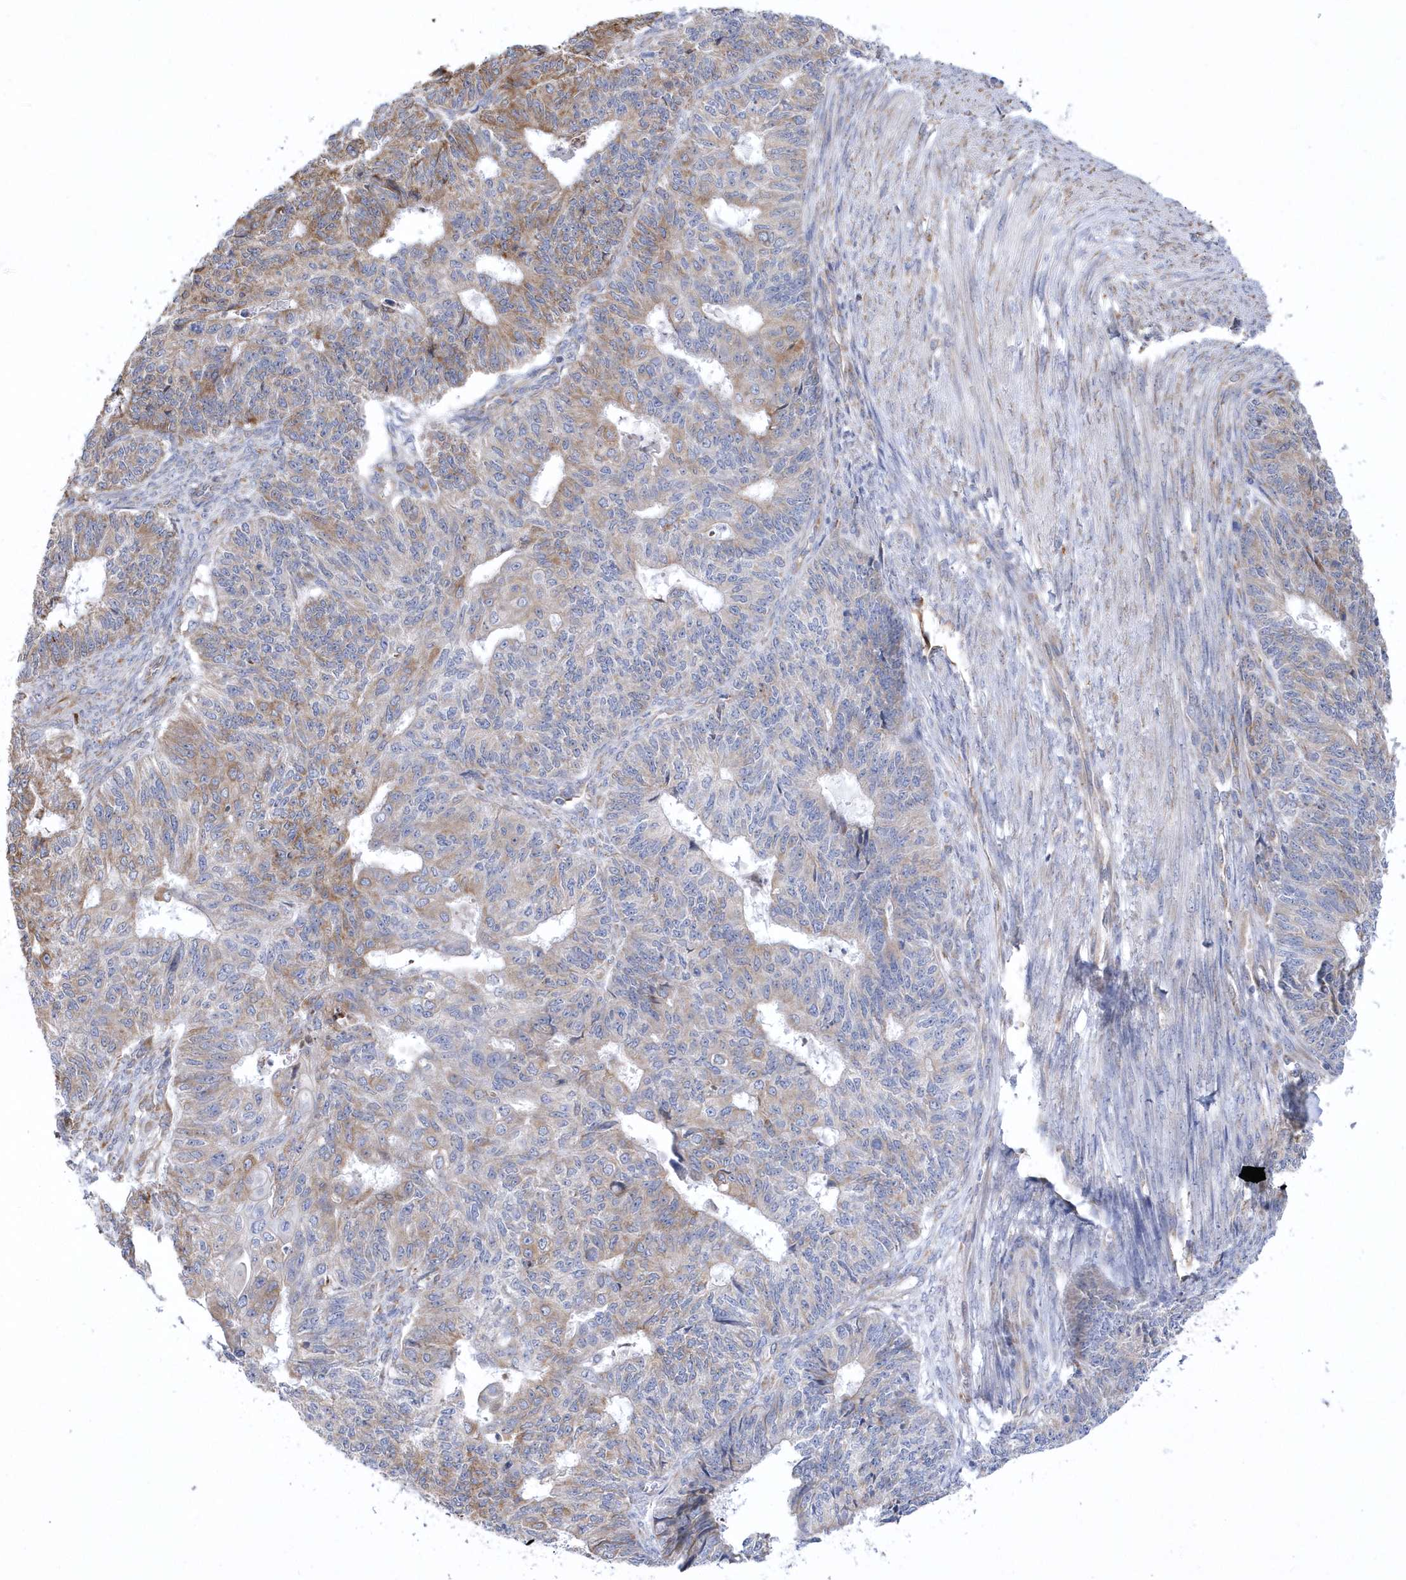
{"staining": {"intensity": "moderate", "quantity": "<25%", "location": "cytoplasmic/membranous"}, "tissue": "endometrial cancer", "cell_type": "Tumor cells", "image_type": "cancer", "snomed": [{"axis": "morphology", "description": "Adenocarcinoma, NOS"}, {"axis": "topography", "description": "Endometrium"}], "caption": "Tumor cells show low levels of moderate cytoplasmic/membranous positivity in approximately <25% of cells in human adenocarcinoma (endometrial).", "gene": "MED31", "patient": {"sex": "female", "age": 32}}